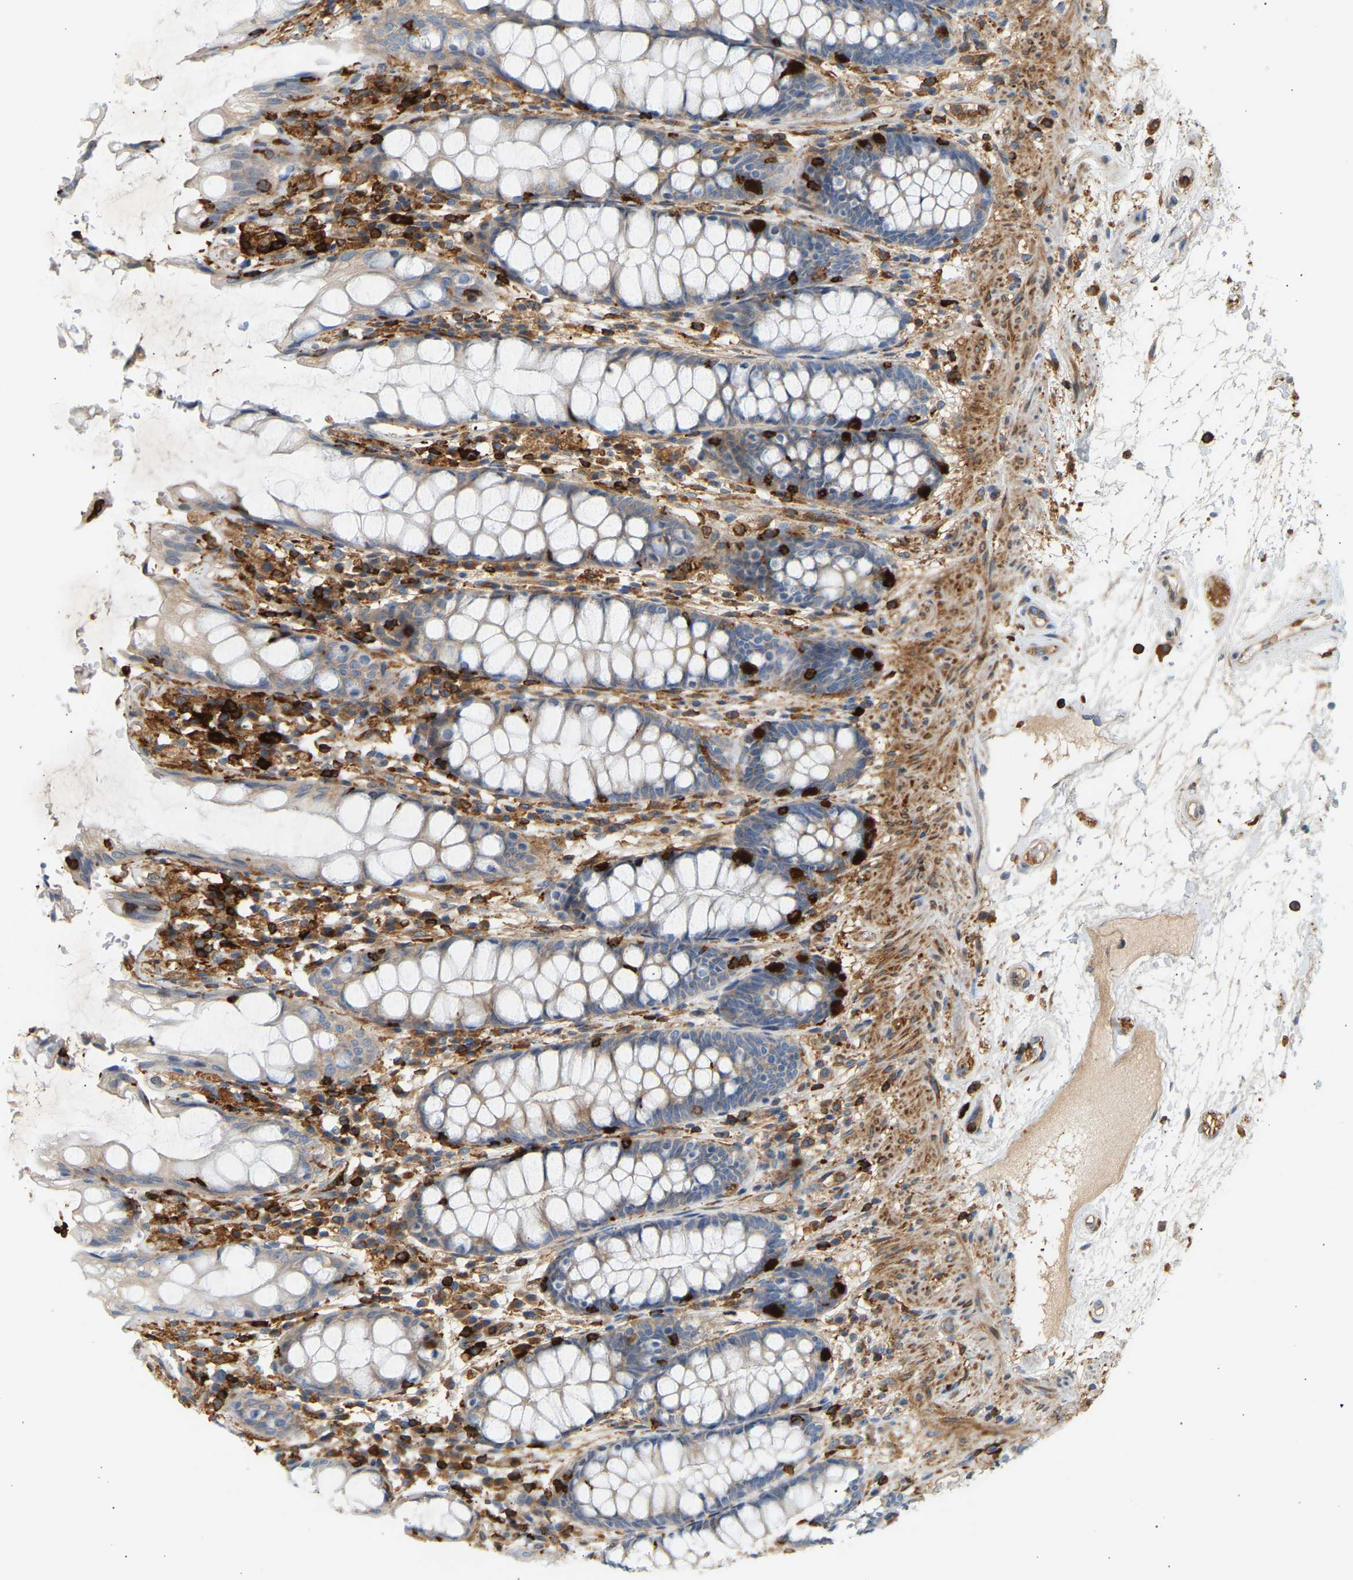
{"staining": {"intensity": "negative", "quantity": "none", "location": "none"}, "tissue": "rectum", "cell_type": "Glandular cells", "image_type": "normal", "snomed": [{"axis": "morphology", "description": "Normal tissue, NOS"}, {"axis": "topography", "description": "Rectum"}], "caption": "Rectum was stained to show a protein in brown. There is no significant positivity in glandular cells. (DAB (3,3'-diaminobenzidine) immunohistochemistry (IHC) with hematoxylin counter stain).", "gene": "FNBP1", "patient": {"sex": "male", "age": 64}}